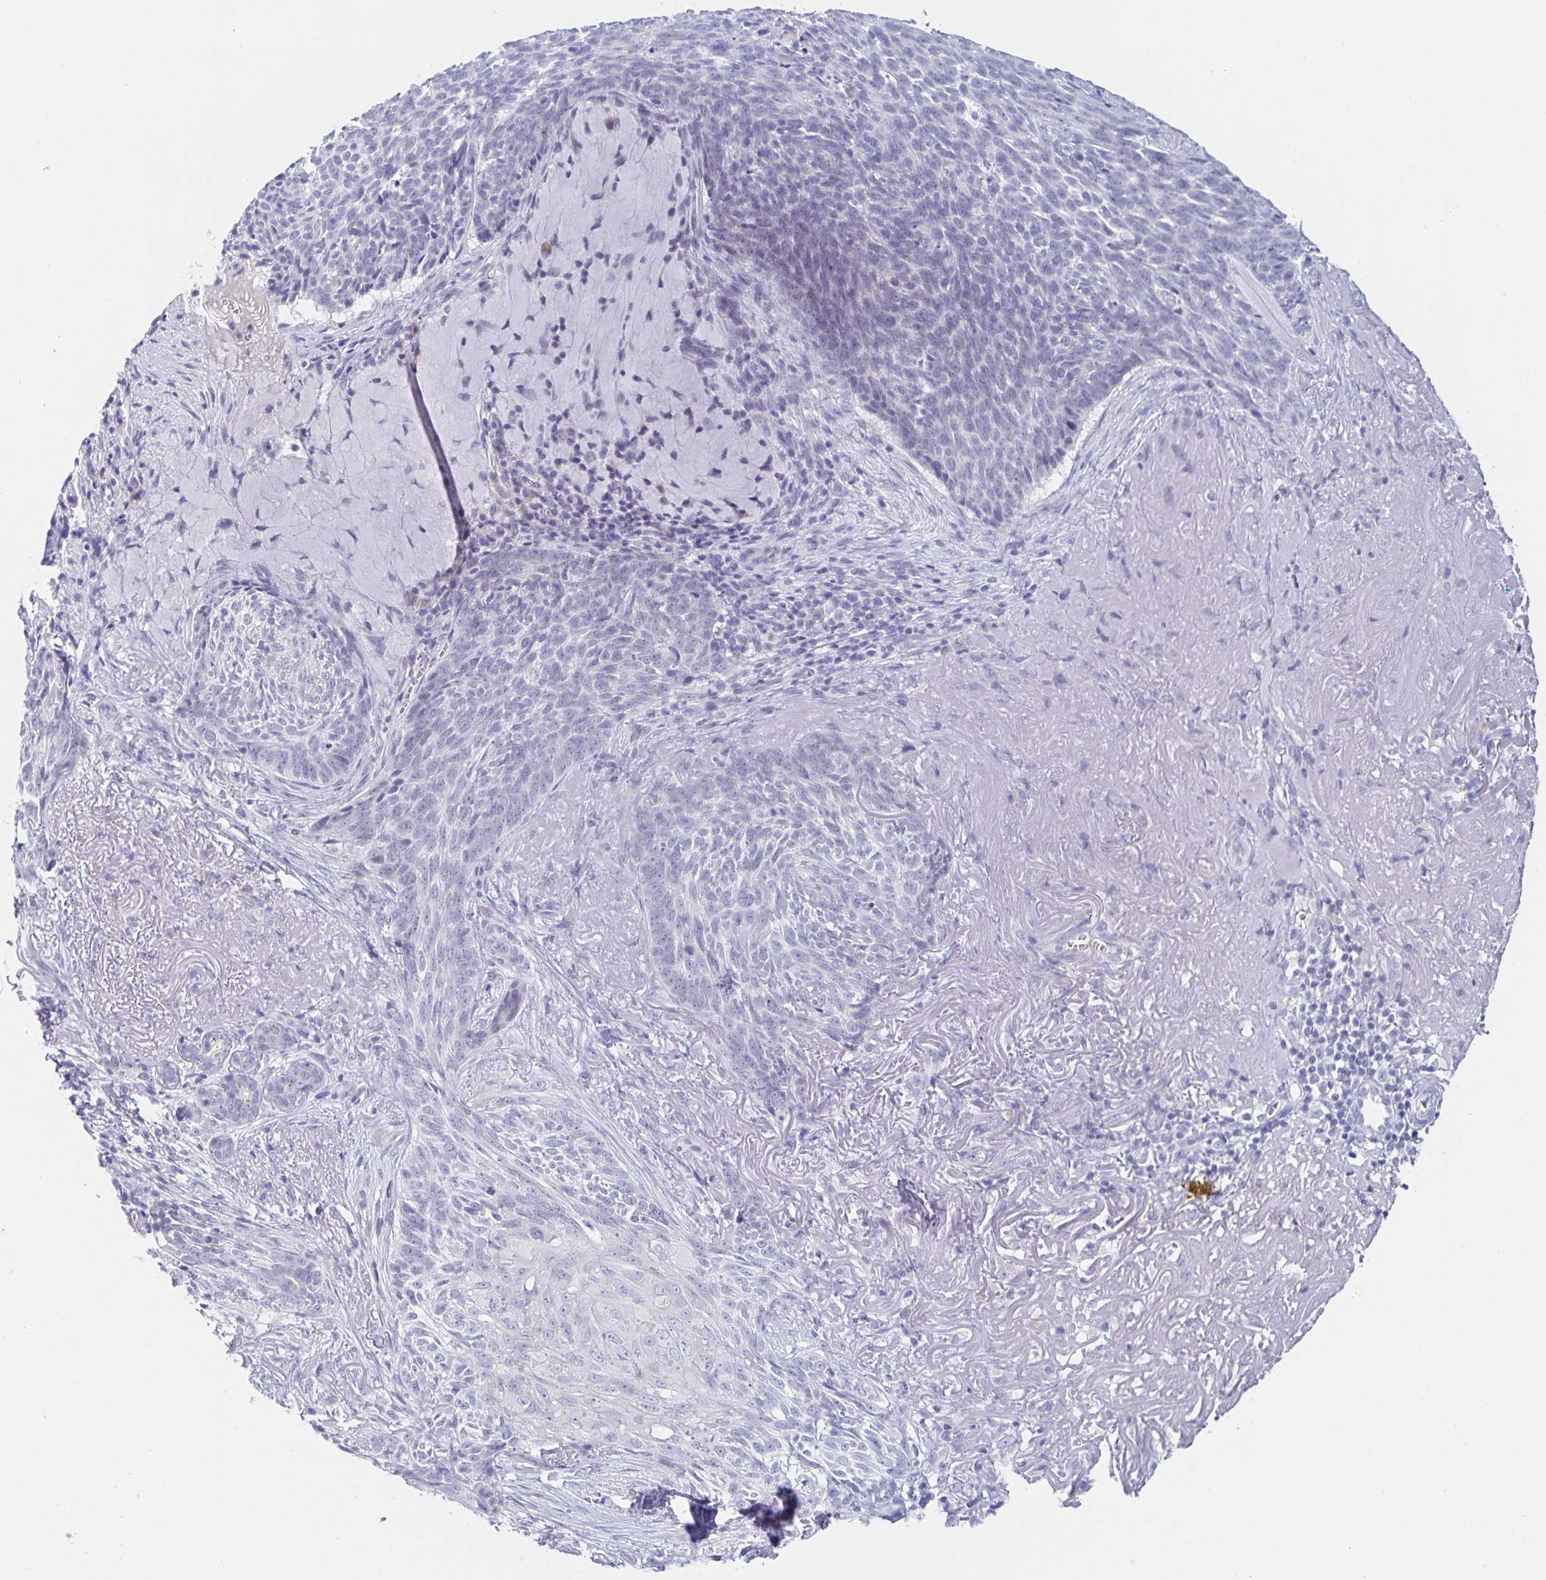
{"staining": {"intensity": "negative", "quantity": "none", "location": "none"}, "tissue": "skin cancer", "cell_type": "Tumor cells", "image_type": "cancer", "snomed": [{"axis": "morphology", "description": "Basal cell carcinoma"}, {"axis": "topography", "description": "Skin"}, {"axis": "topography", "description": "Skin of face"}], "caption": "Immunohistochemistry (IHC) image of skin basal cell carcinoma stained for a protein (brown), which reveals no positivity in tumor cells. (Brightfield microscopy of DAB (3,3'-diaminobenzidine) immunohistochemistry (IHC) at high magnification).", "gene": "SIAH3", "patient": {"sex": "female", "age": 95}}